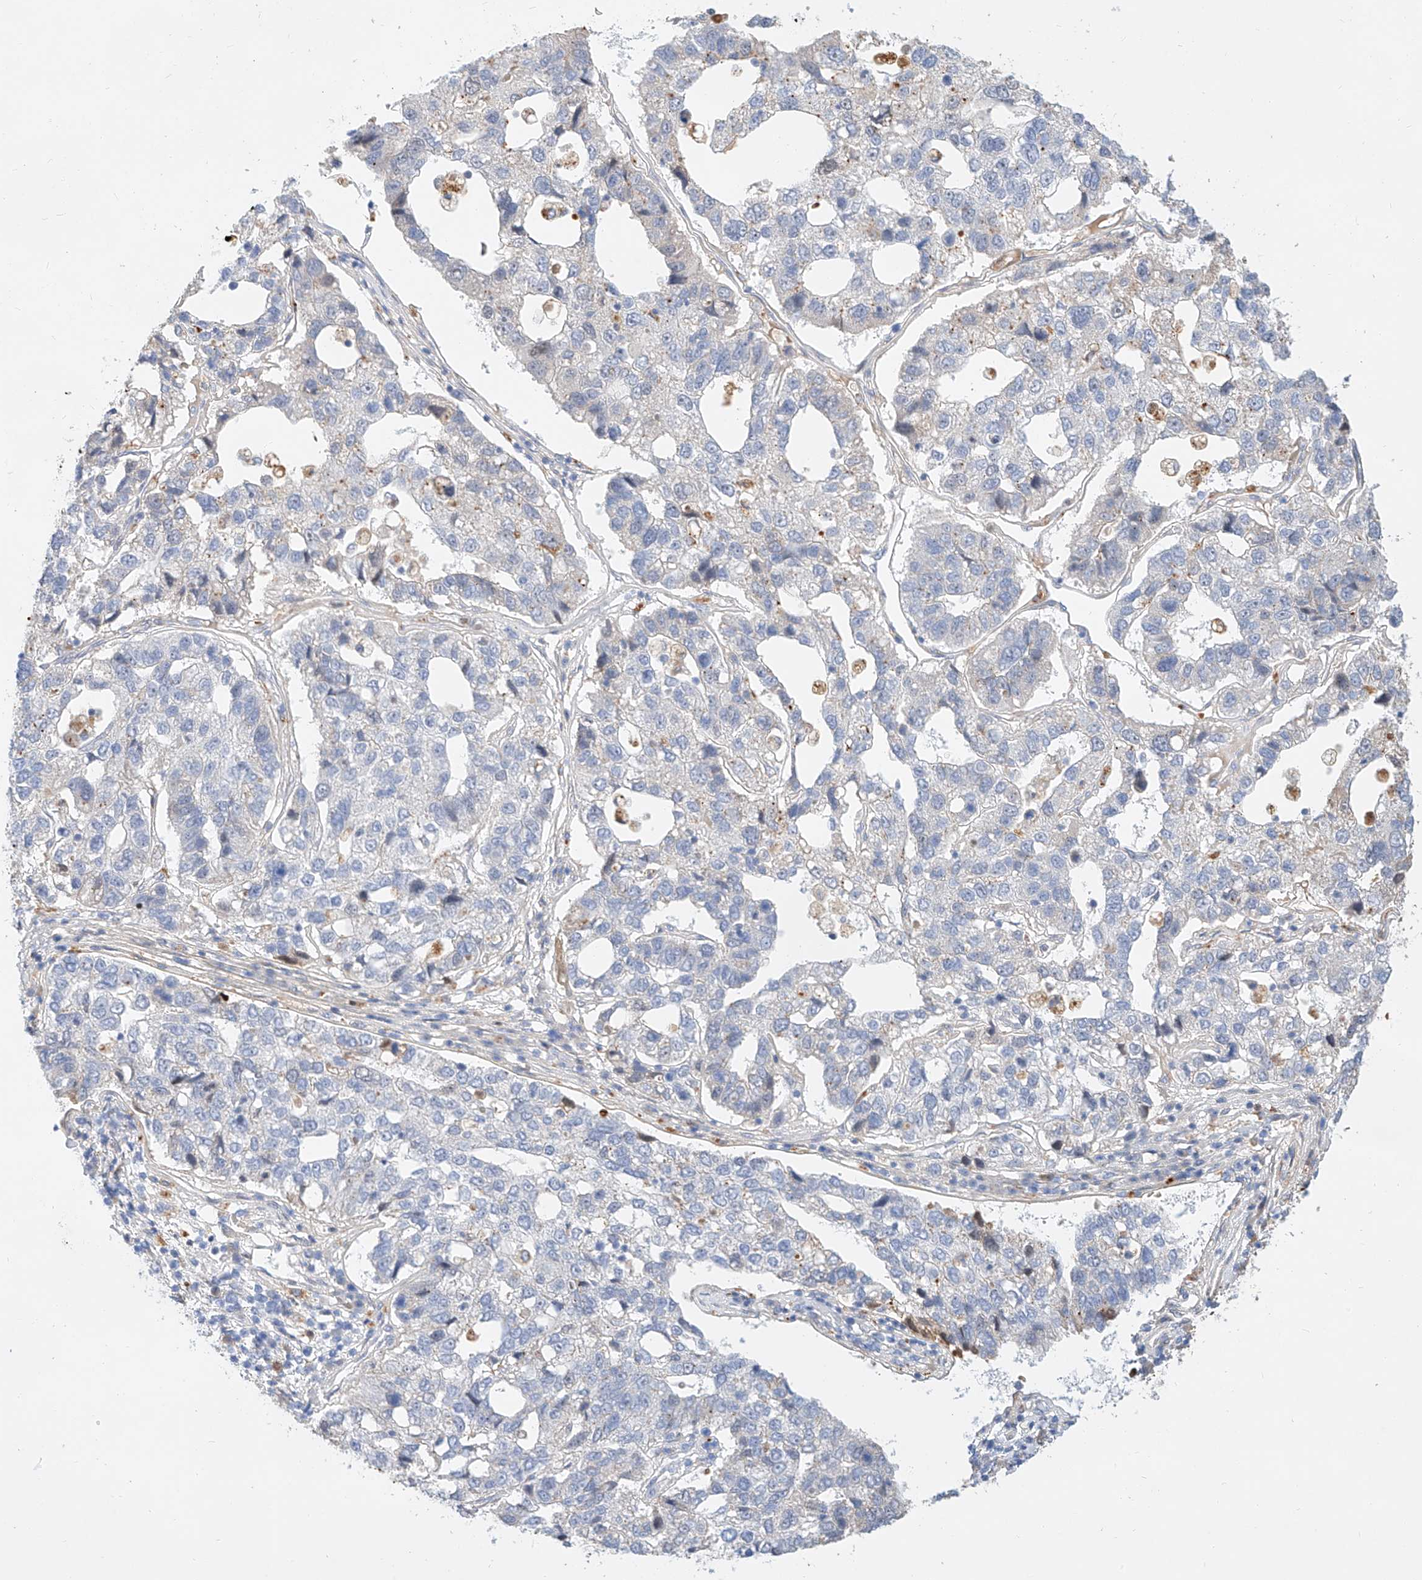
{"staining": {"intensity": "negative", "quantity": "none", "location": "none"}, "tissue": "pancreatic cancer", "cell_type": "Tumor cells", "image_type": "cancer", "snomed": [{"axis": "morphology", "description": "Adenocarcinoma, NOS"}, {"axis": "topography", "description": "Pancreas"}], "caption": "A histopathology image of human pancreatic adenocarcinoma is negative for staining in tumor cells.", "gene": "CBX8", "patient": {"sex": "female", "age": 61}}